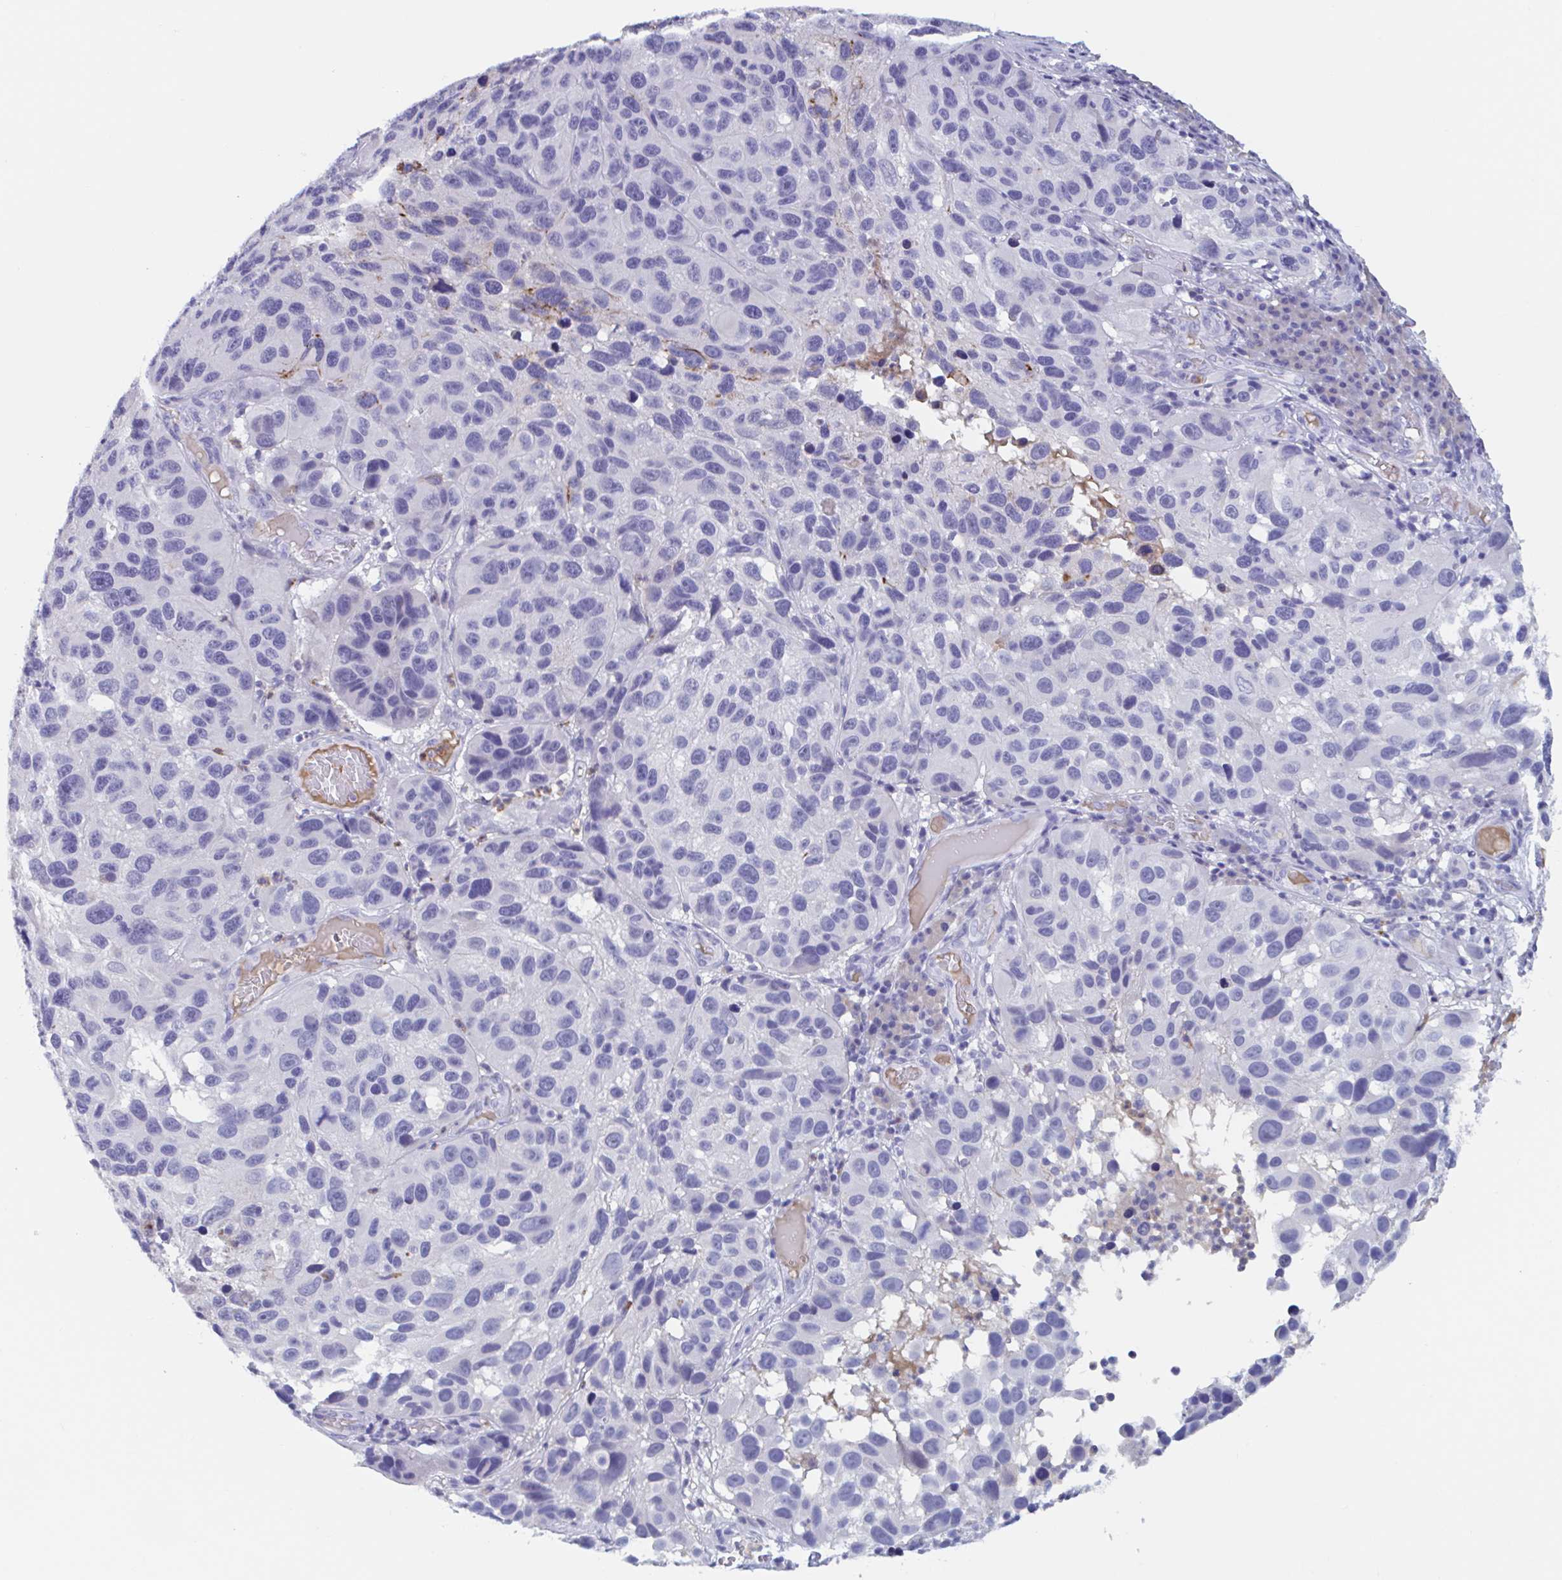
{"staining": {"intensity": "negative", "quantity": "none", "location": "none"}, "tissue": "melanoma", "cell_type": "Tumor cells", "image_type": "cancer", "snomed": [{"axis": "morphology", "description": "Malignant melanoma, NOS"}, {"axis": "topography", "description": "Skin"}], "caption": "Photomicrograph shows no protein expression in tumor cells of malignant melanoma tissue.", "gene": "ZNHIT2", "patient": {"sex": "male", "age": 53}}